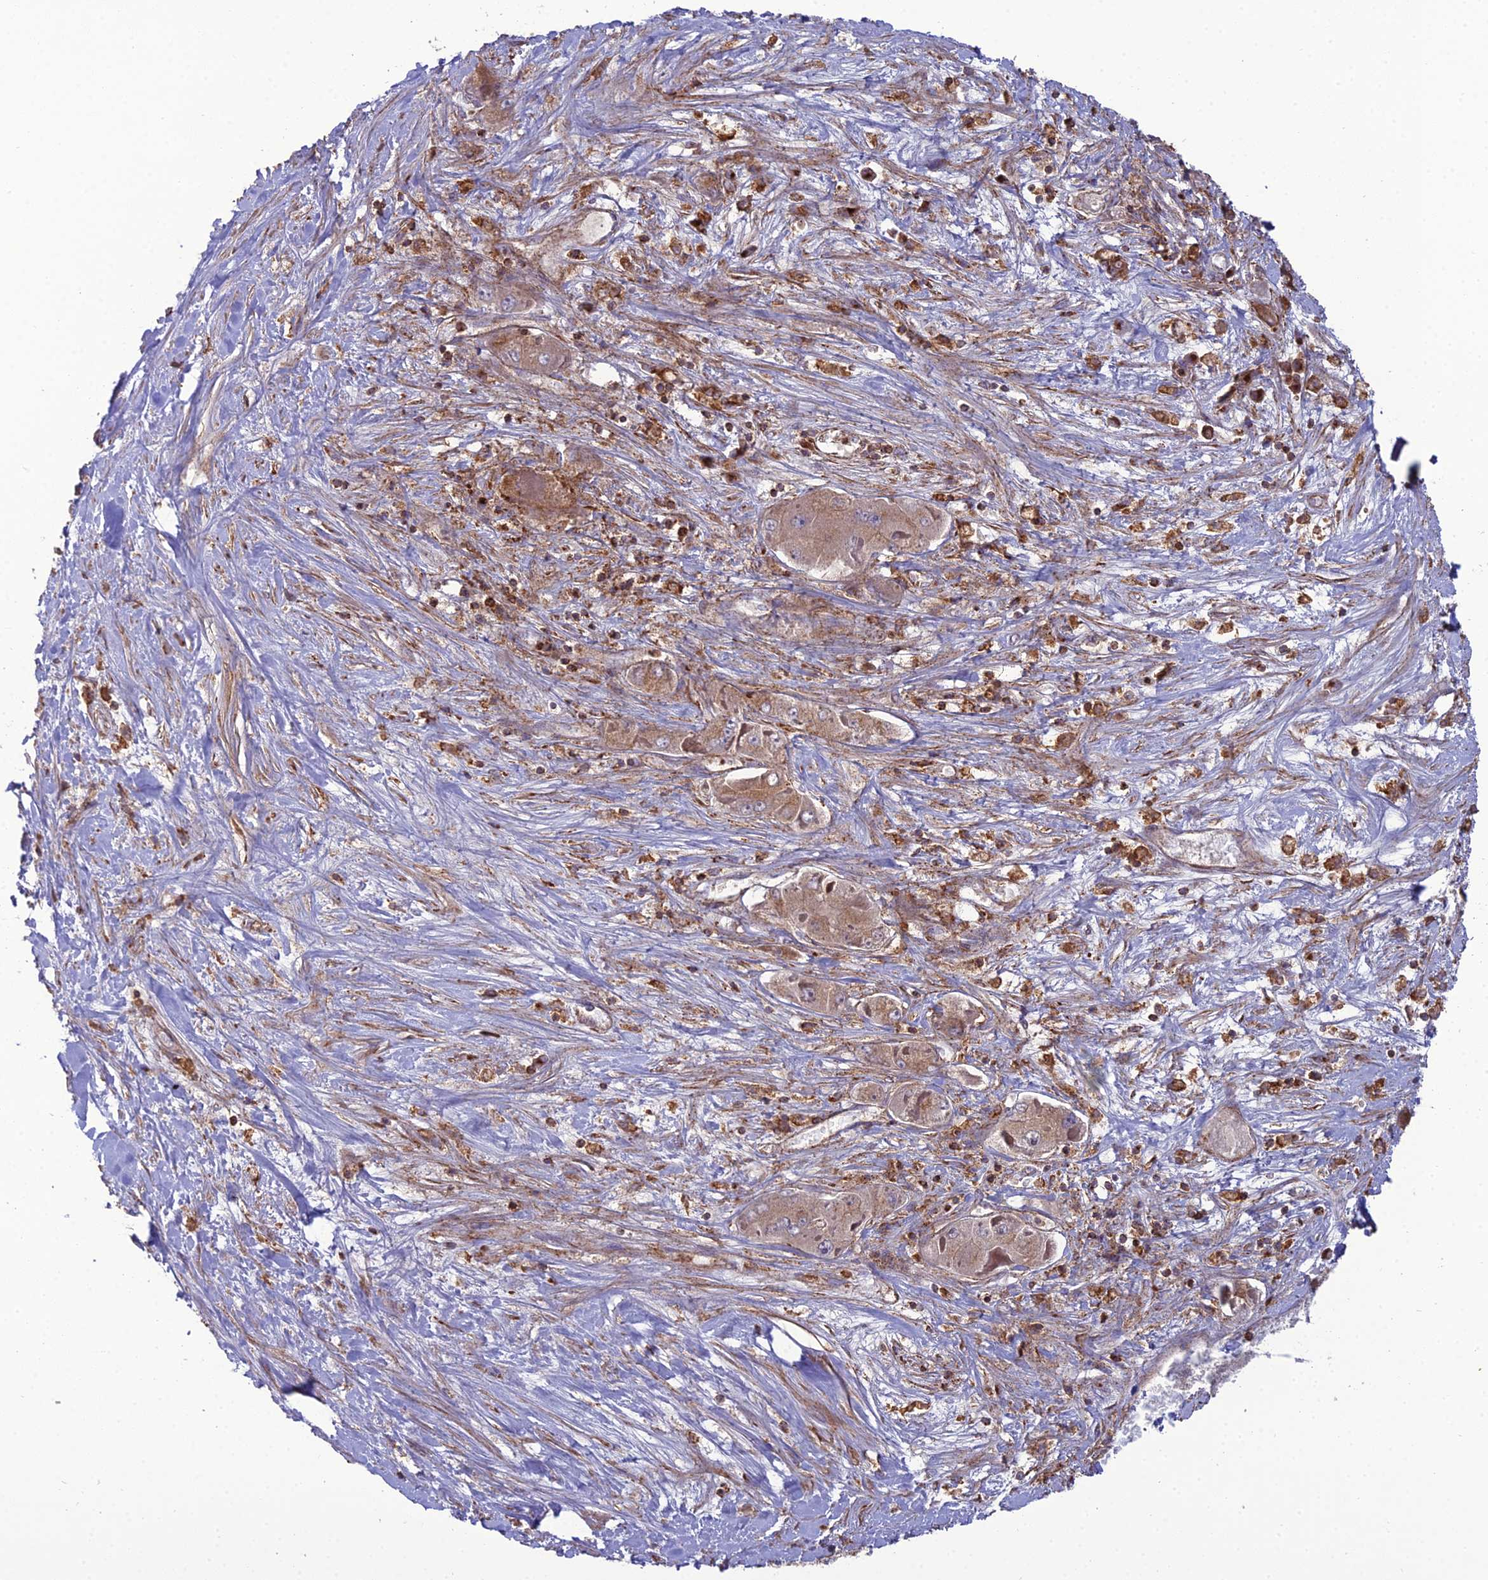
{"staining": {"intensity": "weak", "quantity": ">75%", "location": "cytoplasmic/membranous"}, "tissue": "liver cancer", "cell_type": "Tumor cells", "image_type": "cancer", "snomed": [{"axis": "morphology", "description": "Carcinoma, Hepatocellular, NOS"}, {"axis": "topography", "description": "Liver"}], "caption": "Weak cytoplasmic/membranous protein expression is present in about >75% of tumor cells in liver hepatocellular carcinoma.", "gene": "LNPEP", "patient": {"sex": "female", "age": 73}}